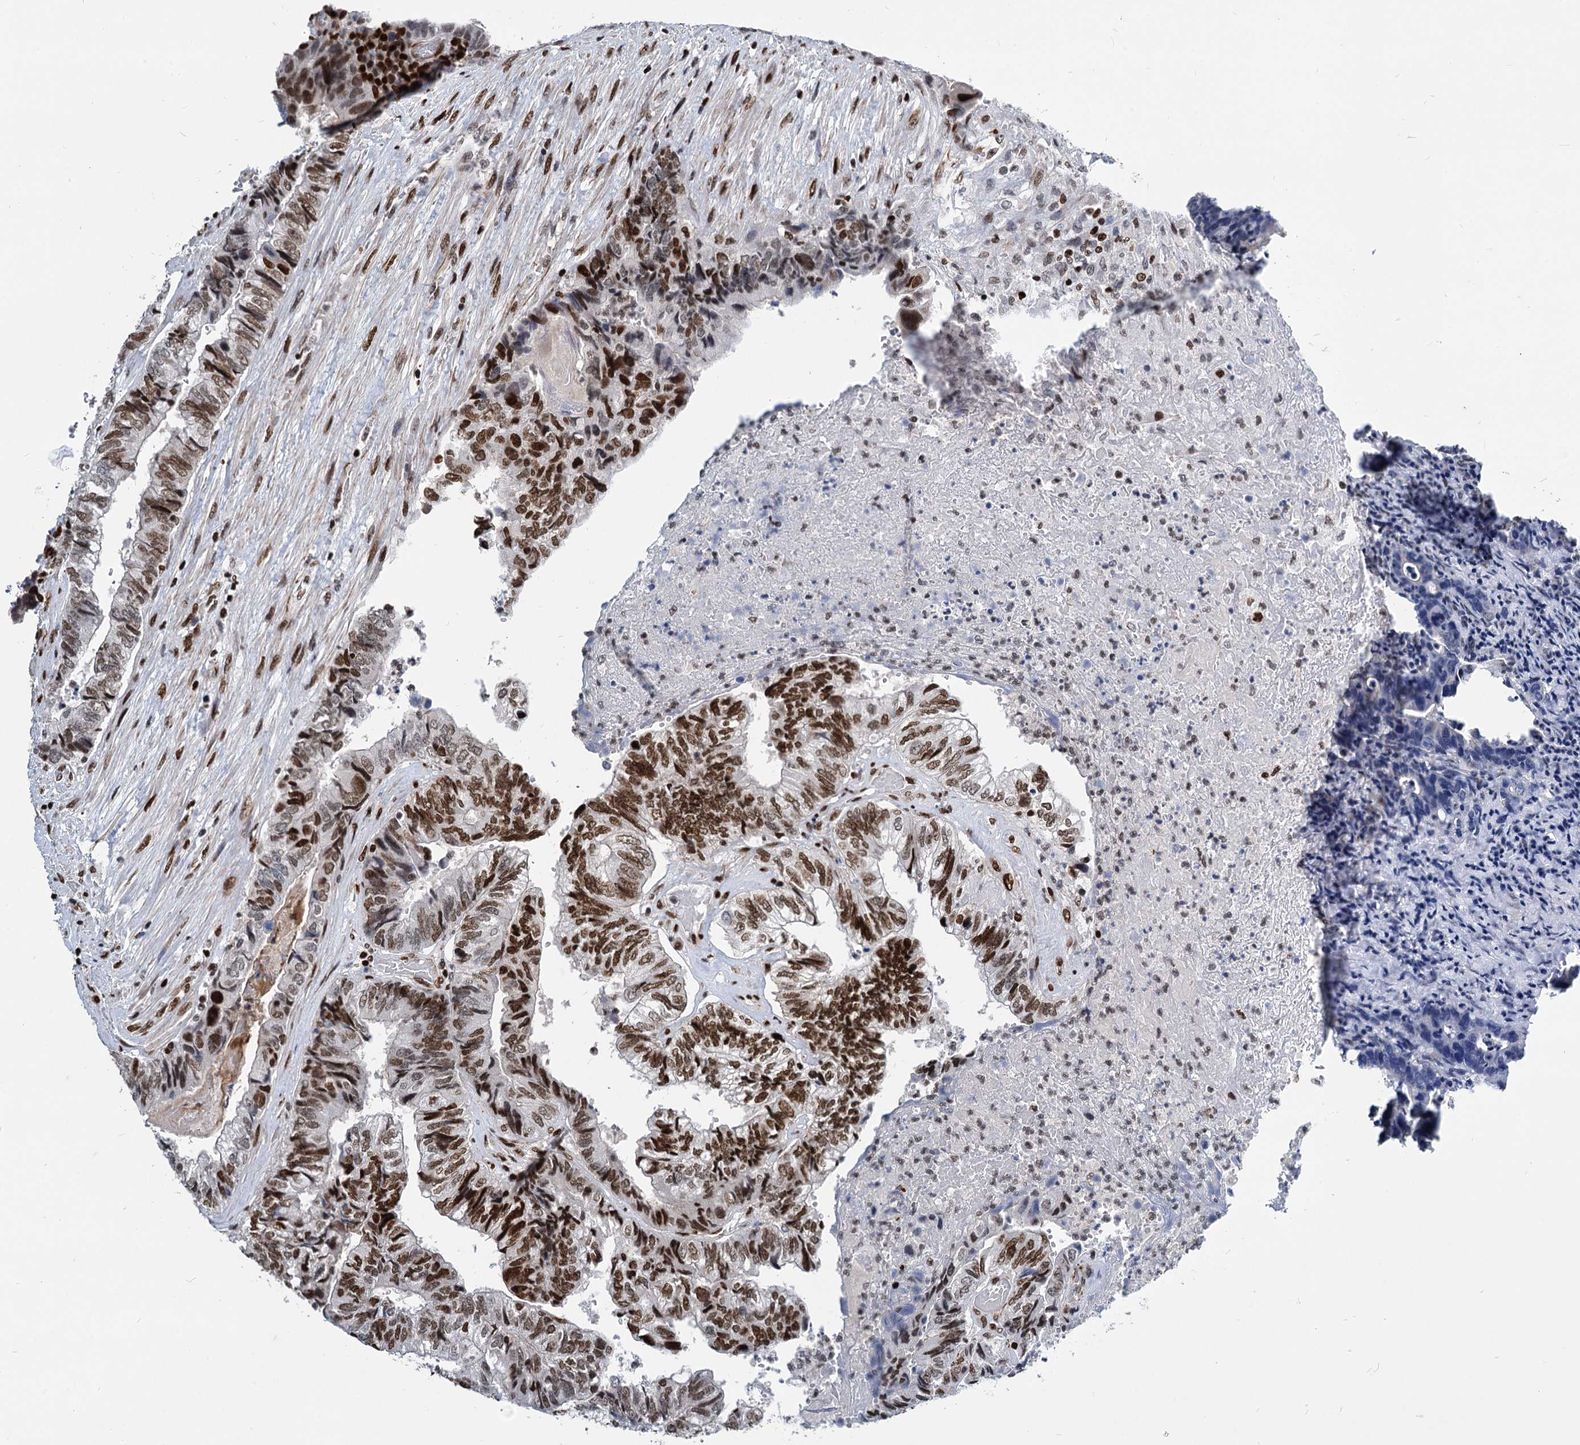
{"staining": {"intensity": "strong", "quantity": ">75%", "location": "nuclear"}, "tissue": "colorectal cancer", "cell_type": "Tumor cells", "image_type": "cancer", "snomed": [{"axis": "morphology", "description": "Adenocarcinoma, NOS"}, {"axis": "topography", "description": "Colon"}], "caption": "Human colorectal cancer stained with a brown dye demonstrates strong nuclear positive positivity in approximately >75% of tumor cells.", "gene": "MECP2", "patient": {"sex": "female", "age": 67}}